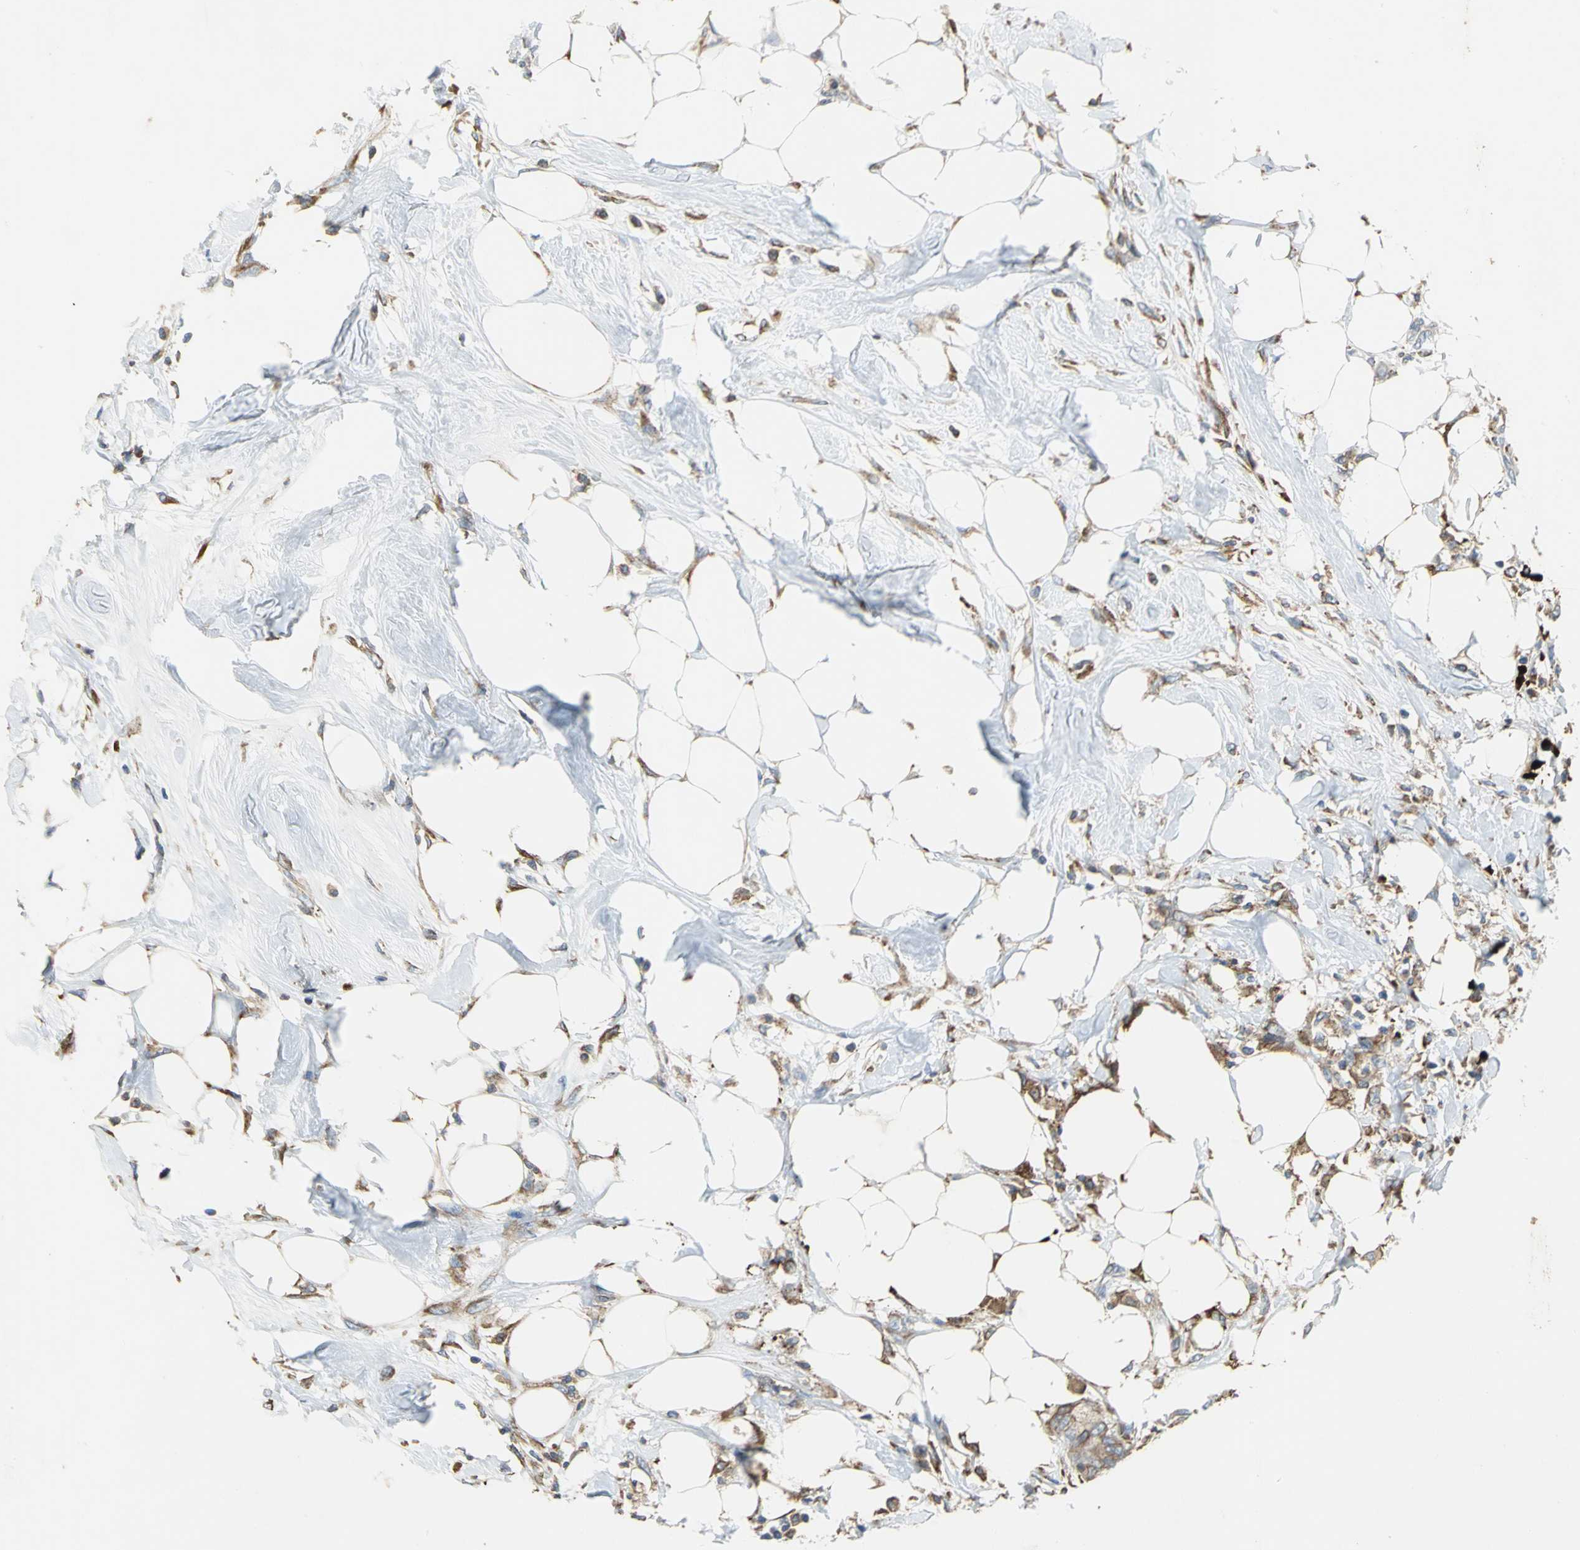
{"staining": {"intensity": "moderate", "quantity": ">75%", "location": "cytoplasmic/membranous"}, "tissue": "breast cancer", "cell_type": "Tumor cells", "image_type": "cancer", "snomed": [{"axis": "morphology", "description": "Normal tissue, NOS"}, {"axis": "morphology", "description": "Duct carcinoma"}, {"axis": "topography", "description": "Breast"}], "caption": "Breast intraductal carcinoma stained with a protein marker shows moderate staining in tumor cells.", "gene": "SDF2L1", "patient": {"sex": "female", "age": 49}}